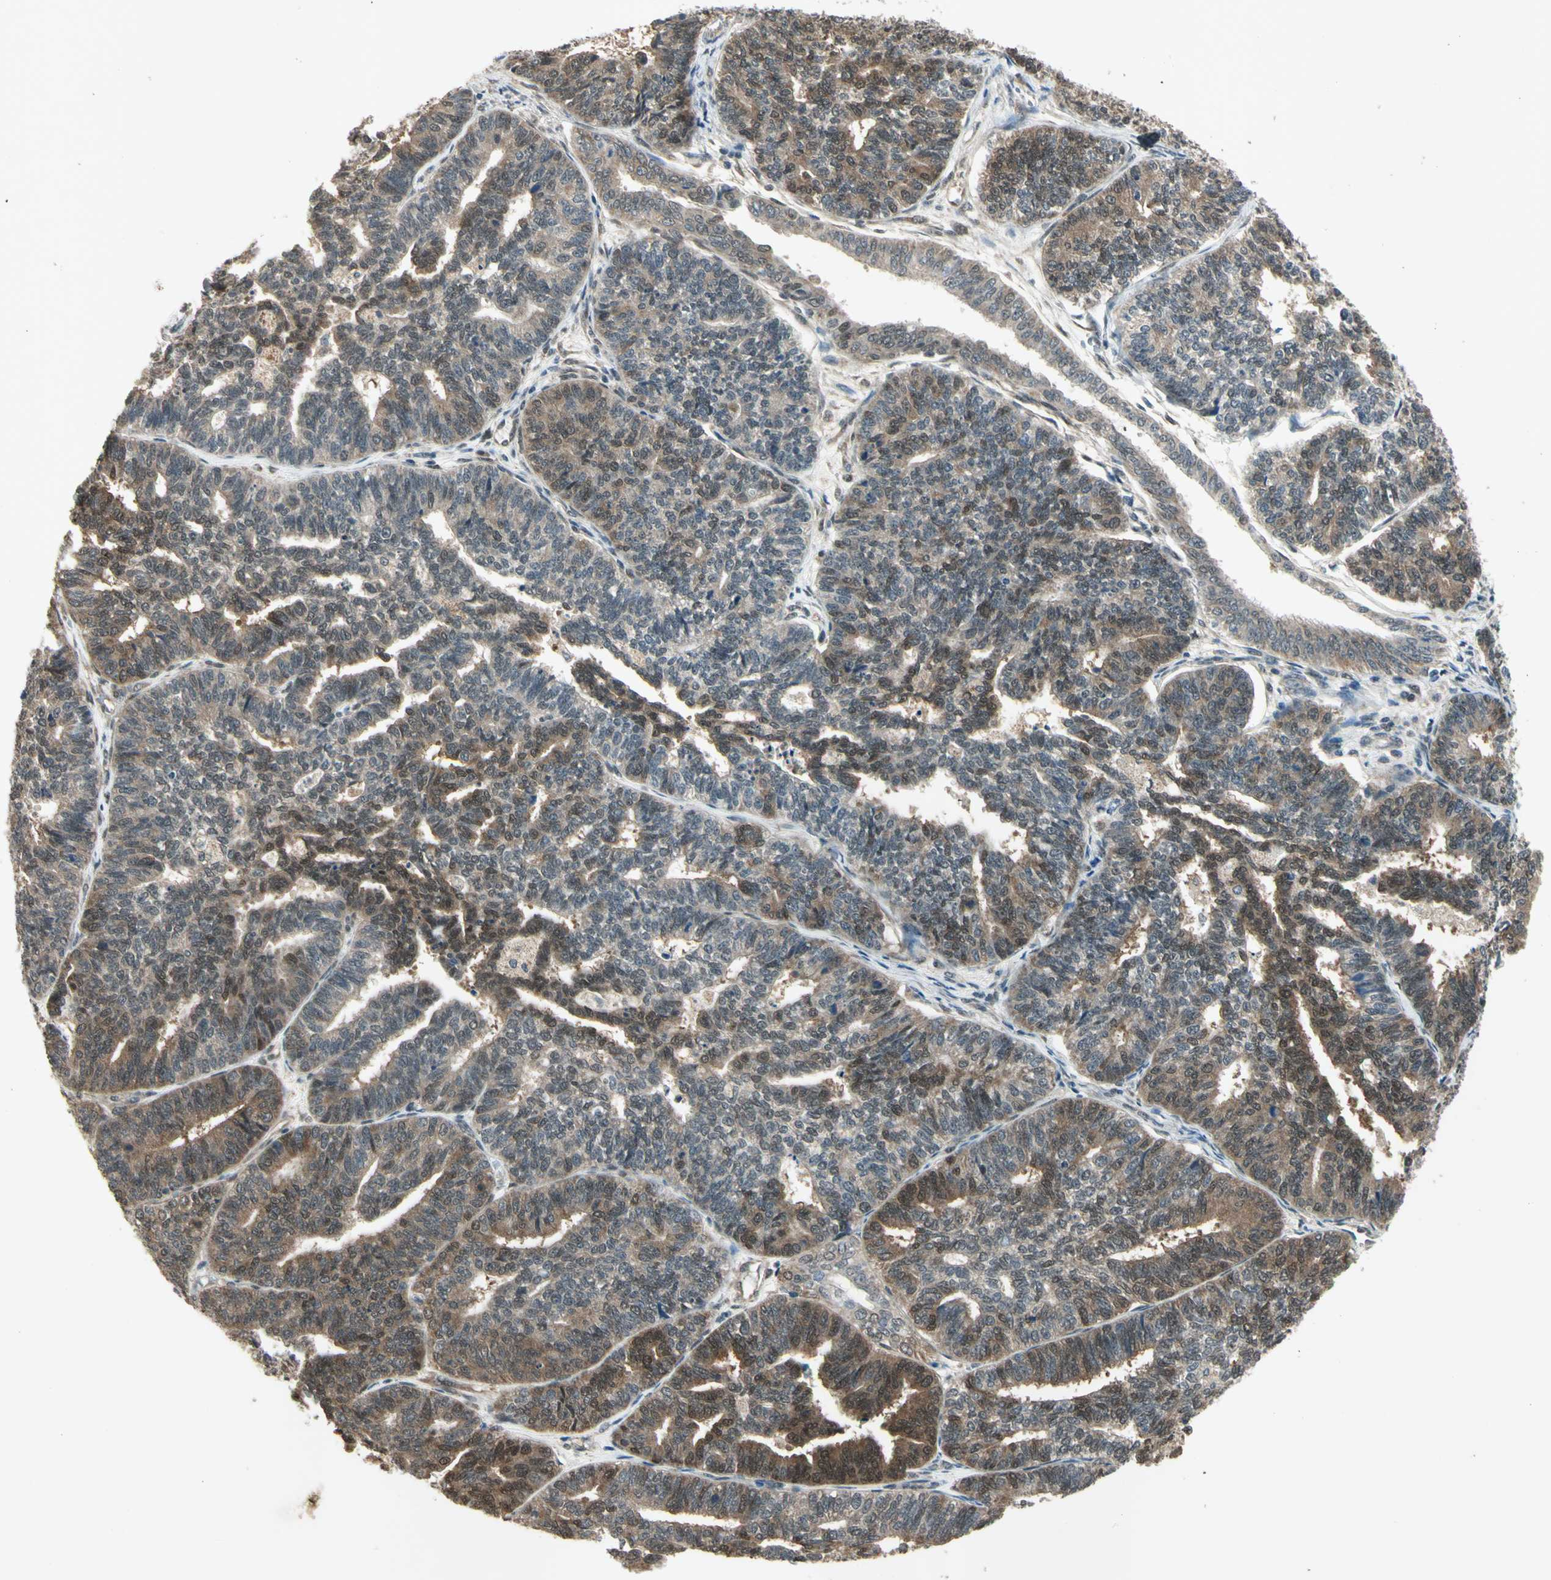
{"staining": {"intensity": "weak", "quantity": ">75%", "location": "cytoplasmic/membranous,nuclear"}, "tissue": "endometrial cancer", "cell_type": "Tumor cells", "image_type": "cancer", "snomed": [{"axis": "morphology", "description": "Adenocarcinoma, NOS"}, {"axis": "topography", "description": "Endometrium"}], "caption": "DAB (3,3'-diaminobenzidine) immunohistochemical staining of human endometrial adenocarcinoma reveals weak cytoplasmic/membranous and nuclear protein staining in about >75% of tumor cells.", "gene": "PSMD5", "patient": {"sex": "female", "age": 70}}